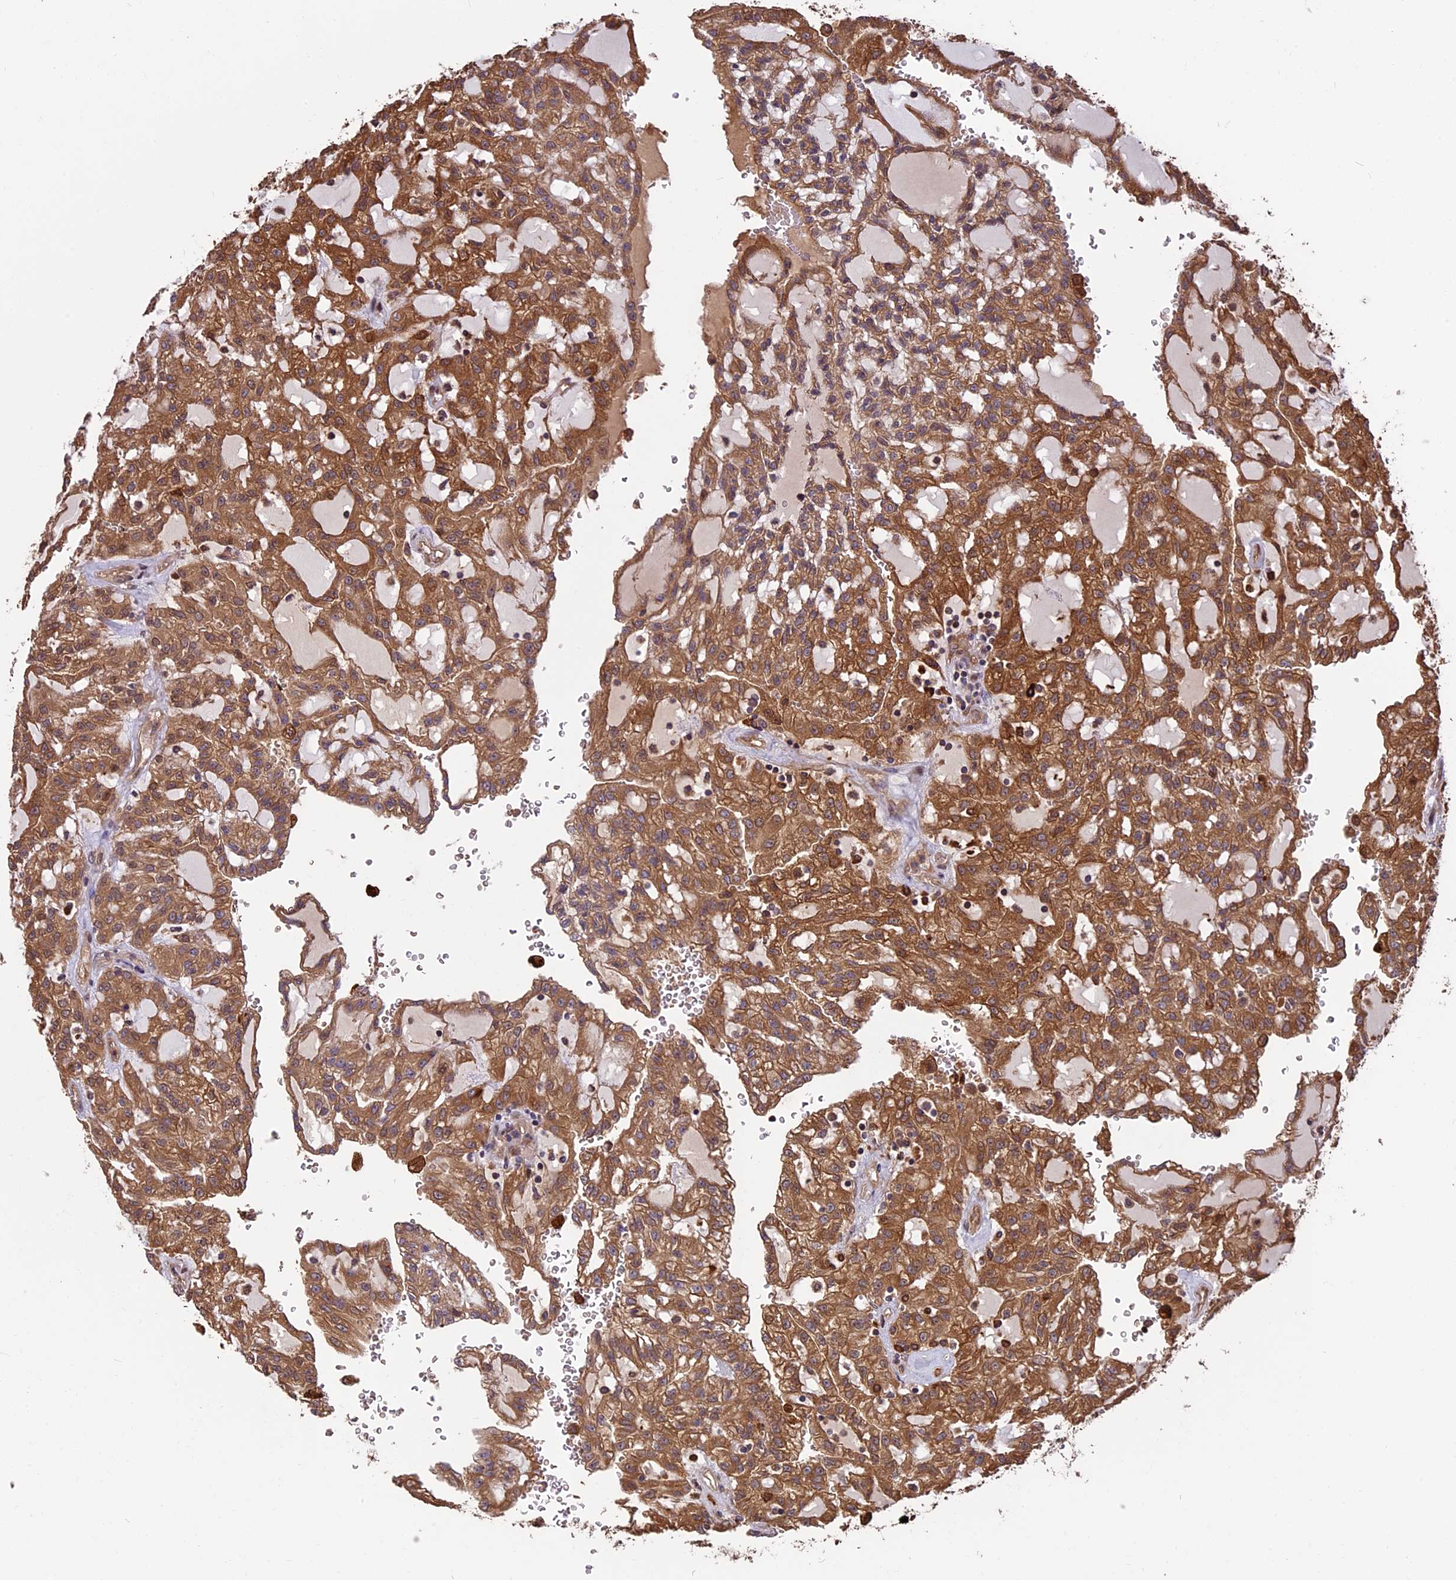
{"staining": {"intensity": "moderate", "quantity": ">75%", "location": "cytoplasmic/membranous"}, "tissue": "renal cancer", "cell_type": "Tumor cells", "image_type": "cancer", "snomed": [{"axis": "morphology", "description": "Adenocarcinoma, NOS"}, {"axis": "topography", "description": "Kidney"}], "caption": "There is medium levels of moderate cytoplasmic/membranous positivity in tumor cells of renal cancer, as demonstrated by immunohistochemical staining (brown color).", "gene": "VWA3A", "patient": {"sex": "male", "age": 63}}